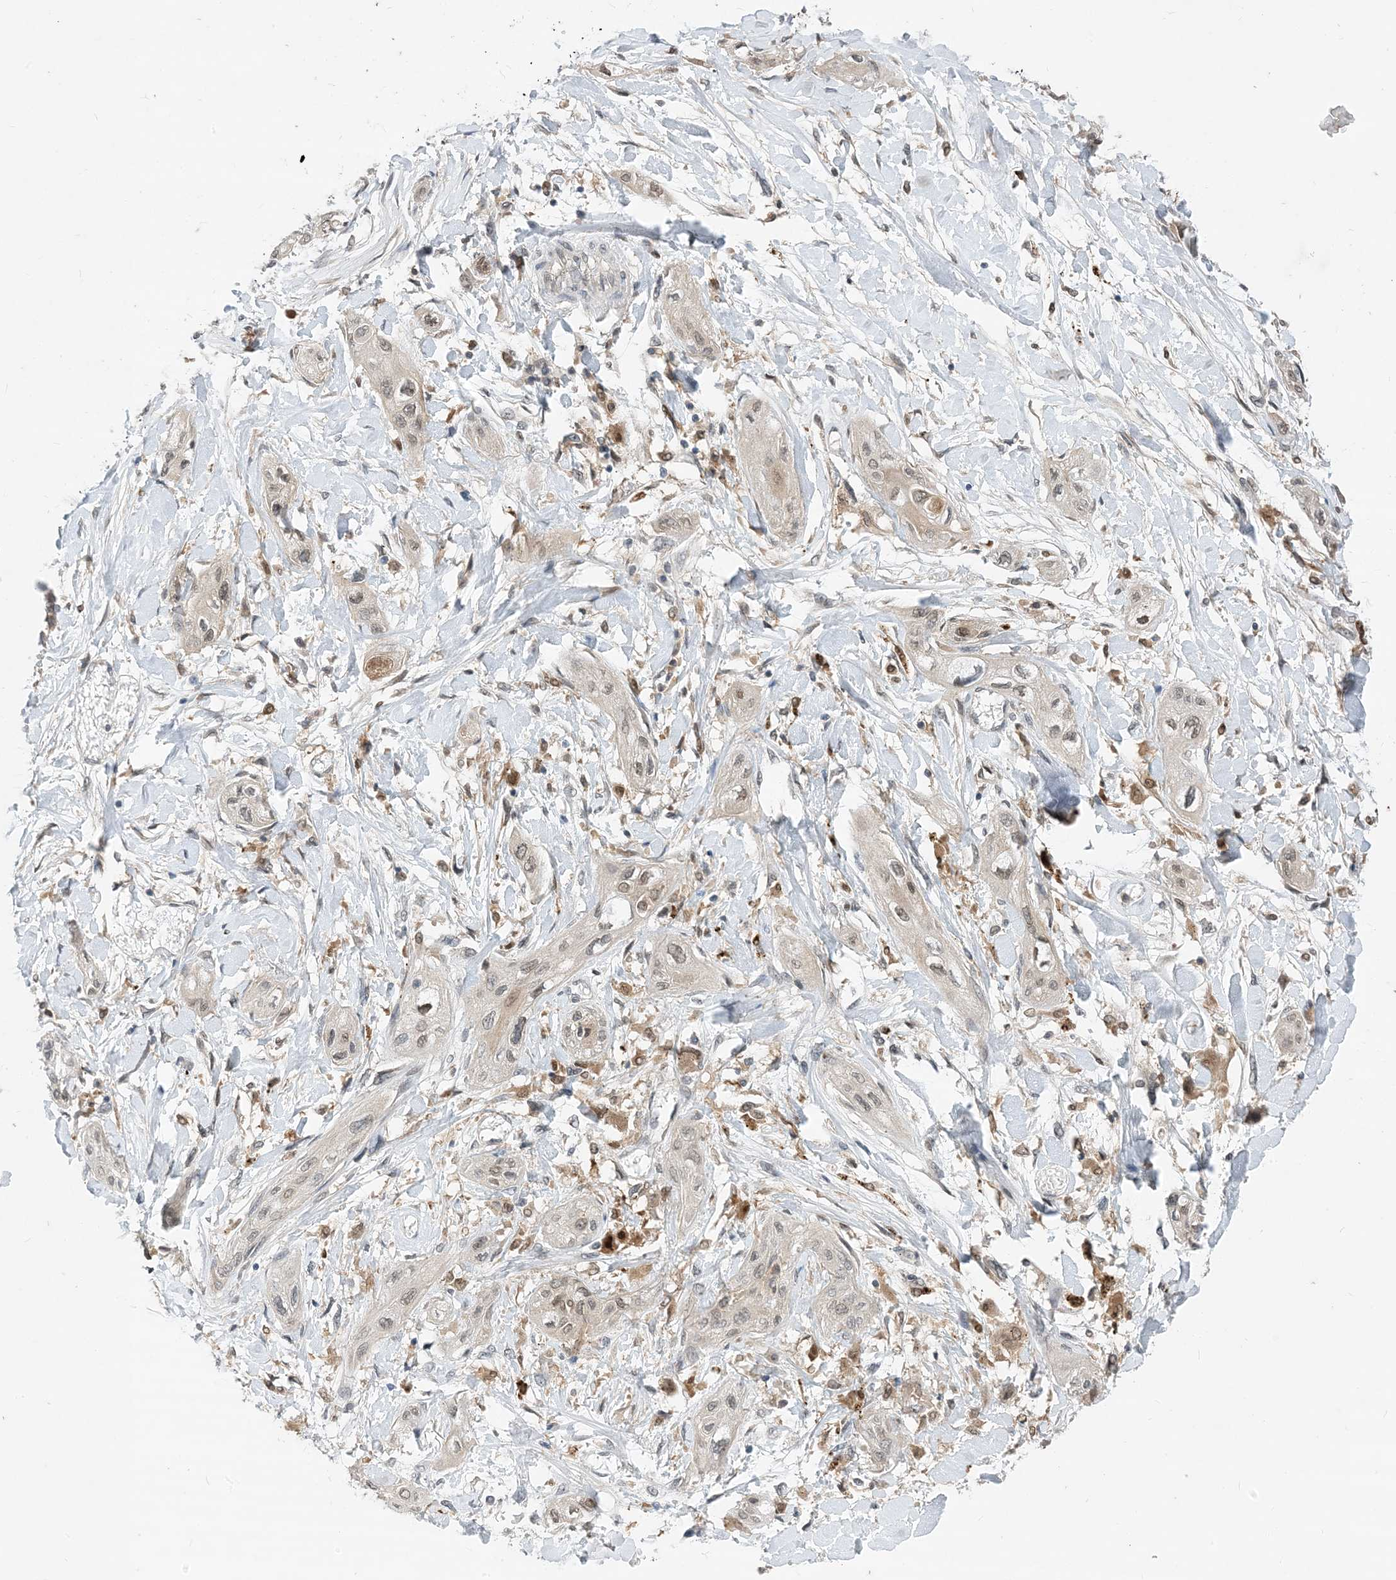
{"staining": {"intensity": "weak", "quantity": "<25%", "location": "cytoplasmic/membranous,nuclear"}, "tissue": "lung cancer", "cell_type": "Tumor cells", "image_type": "cancer", "snomed": [{"axis": "morphology", "description": "Squamous cell carcinoma, NOS"}, {"axis": "topography", "description": "Lung"}], "caption": "Lung cancer stained for a protein using IHC displays no positivity tumor cells.", "gene": "NAGK", "patient": {"sex": "female", "age": 47}}